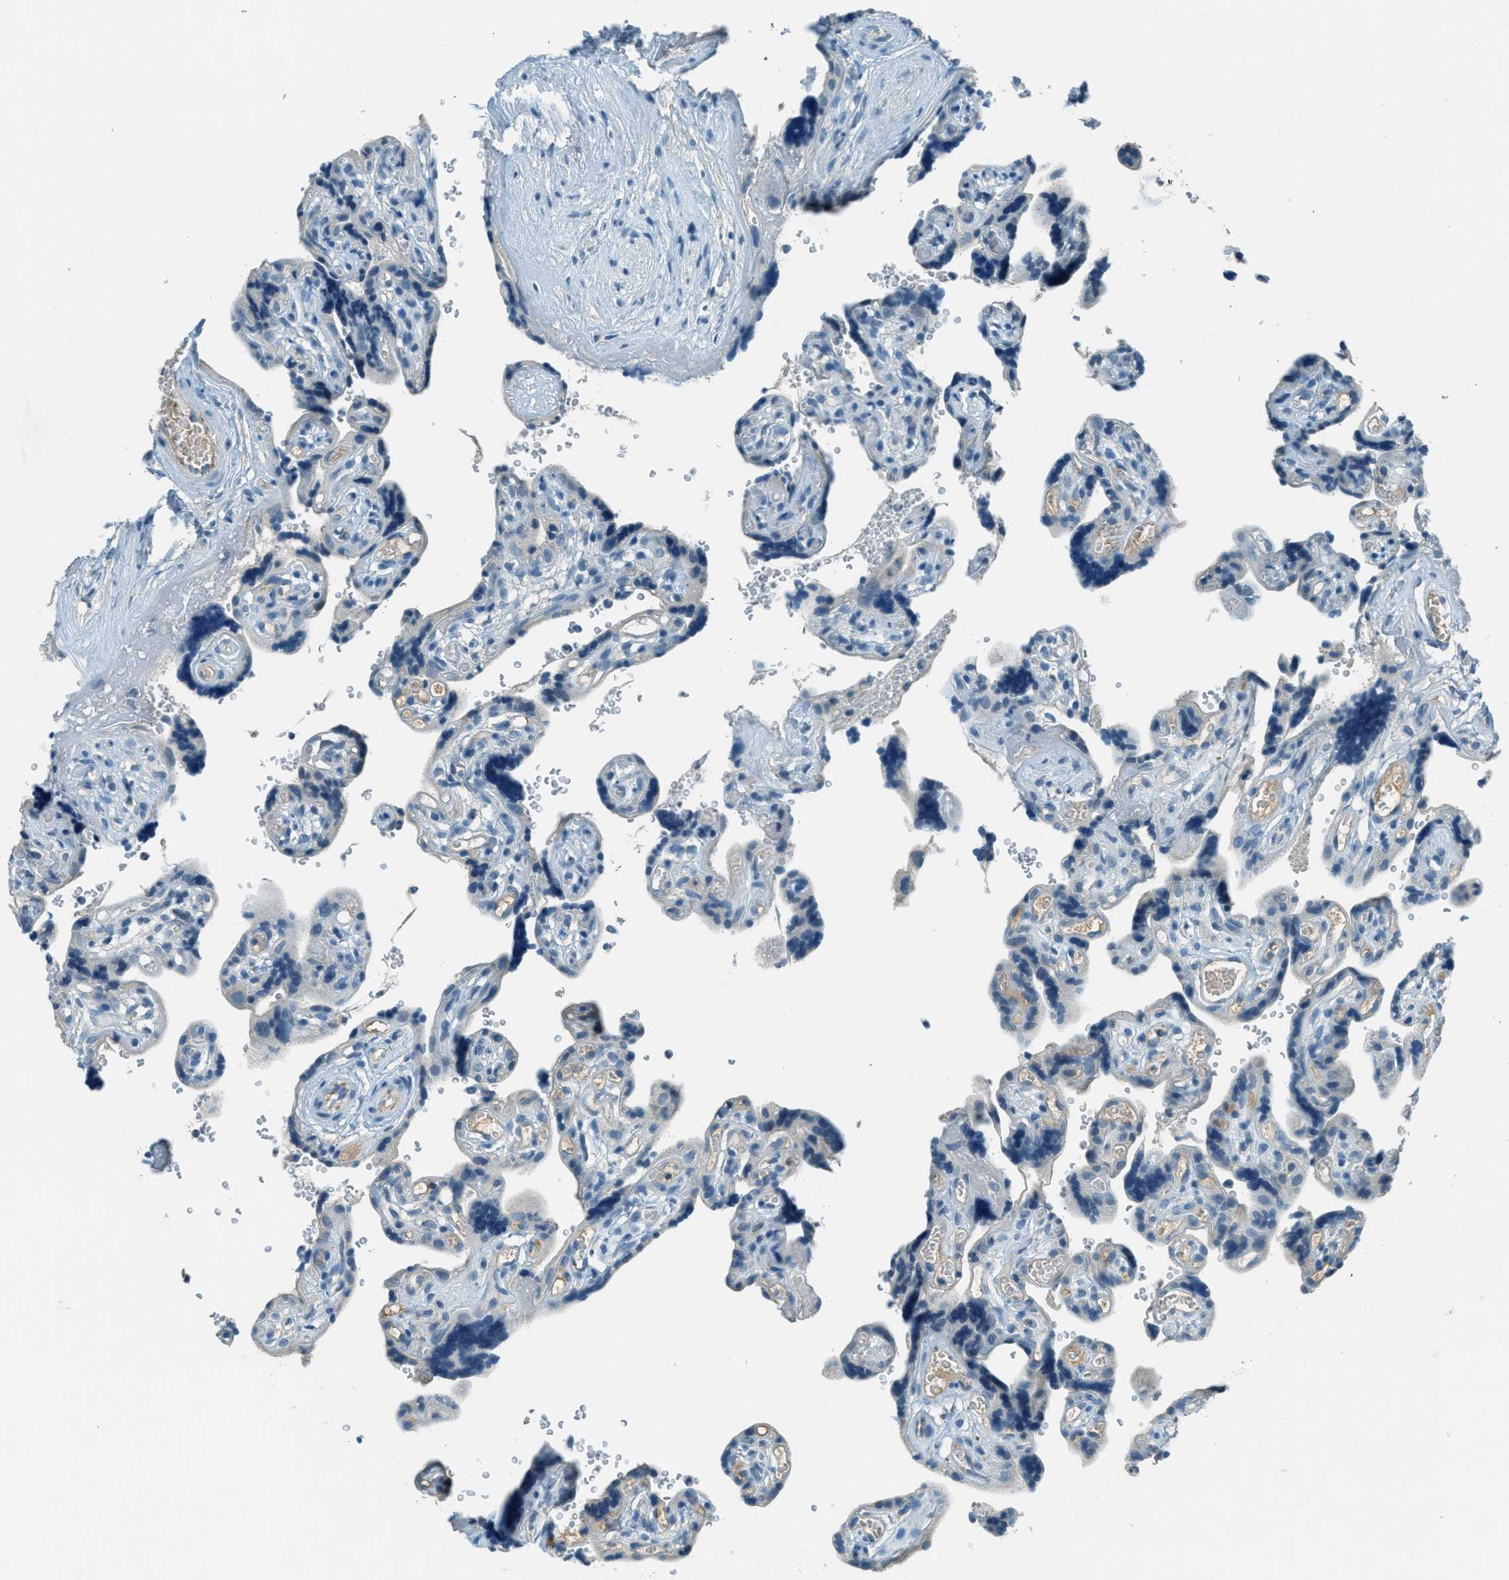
{"staining": {"intensity": "negative", "quantity": "none", "location": "none"}, "tissue": "placenta", "cell_type": "Decidual cells", "image_type": "normal", "snomed": [{"axis": "morphology", "description": "Normal tissue, NOS"}, {"axis": "topography", "description": "Placenta"}], "caption": "High magnification brightfield microscopy of unremarkable placenta stained with DAB (3,3'-diaminobenzidine) (brown) and counterstained with hematoxylin (blue): decidual cells show no significant positivity. (IHC, brightfield microscopy, high magnification).", "gene": "MSLN", "patient": {"sex": "female", "age": 30}}